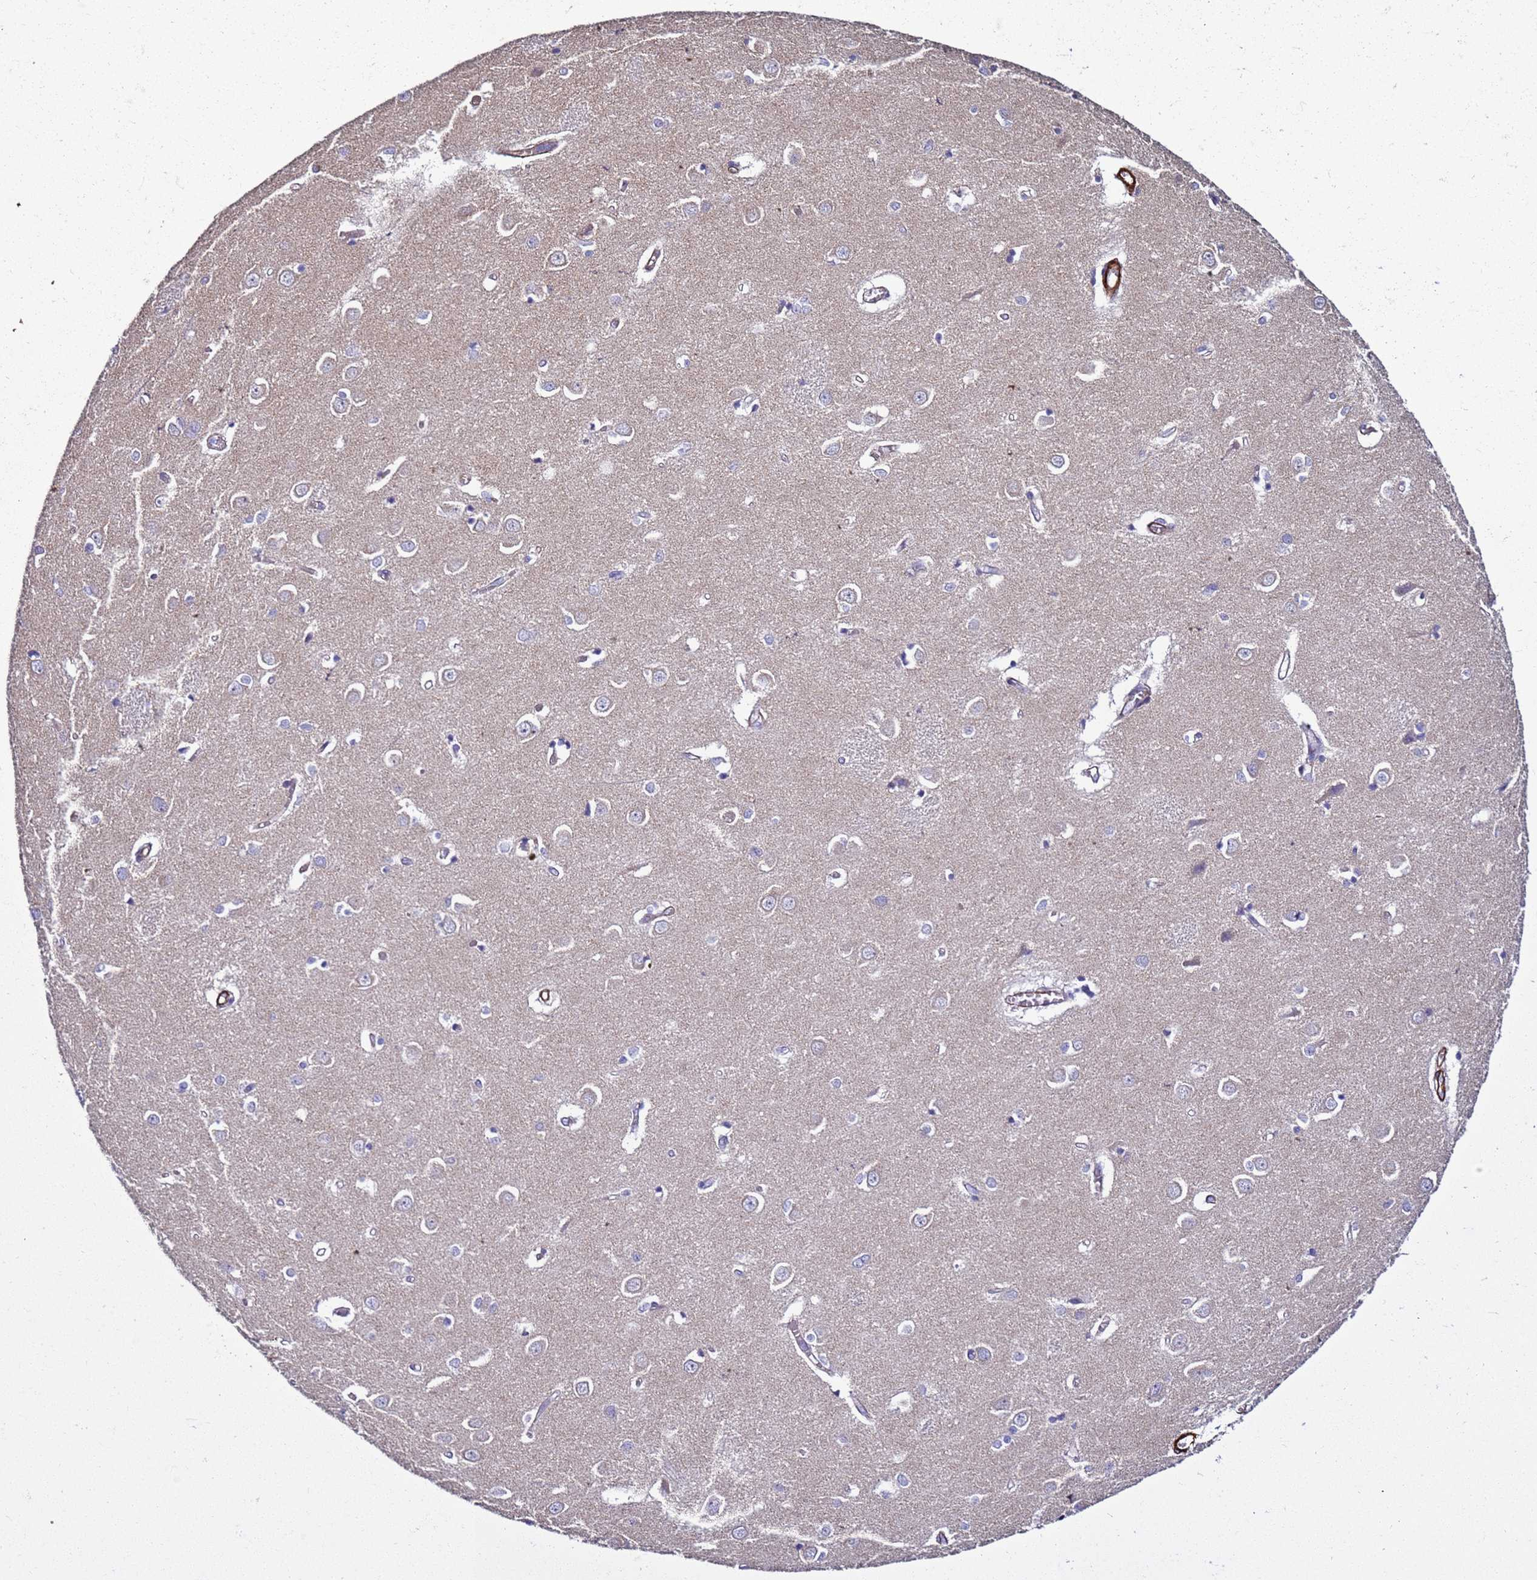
{"staining": {"intensity": "weak", "quantity": "<25%", "location": "cytoplasmic/membranous"}, "tissue": "caudate", "cell_type": "Glial cells", "image_type": "normal", "snomed": [{"axis": "morphology", "description": "Normal tissue, NOS"}, {"axis": "topography", "description": "Lateral ventricle wall"}], "caption": "A high-resolution photomicrograph shows immunohistochemistry (IHC) staining of benign caudate, which reveals no significant positivity in glial cells.", "gene": "RABL2A", "patient": {"sex": "male", "age": 37}}